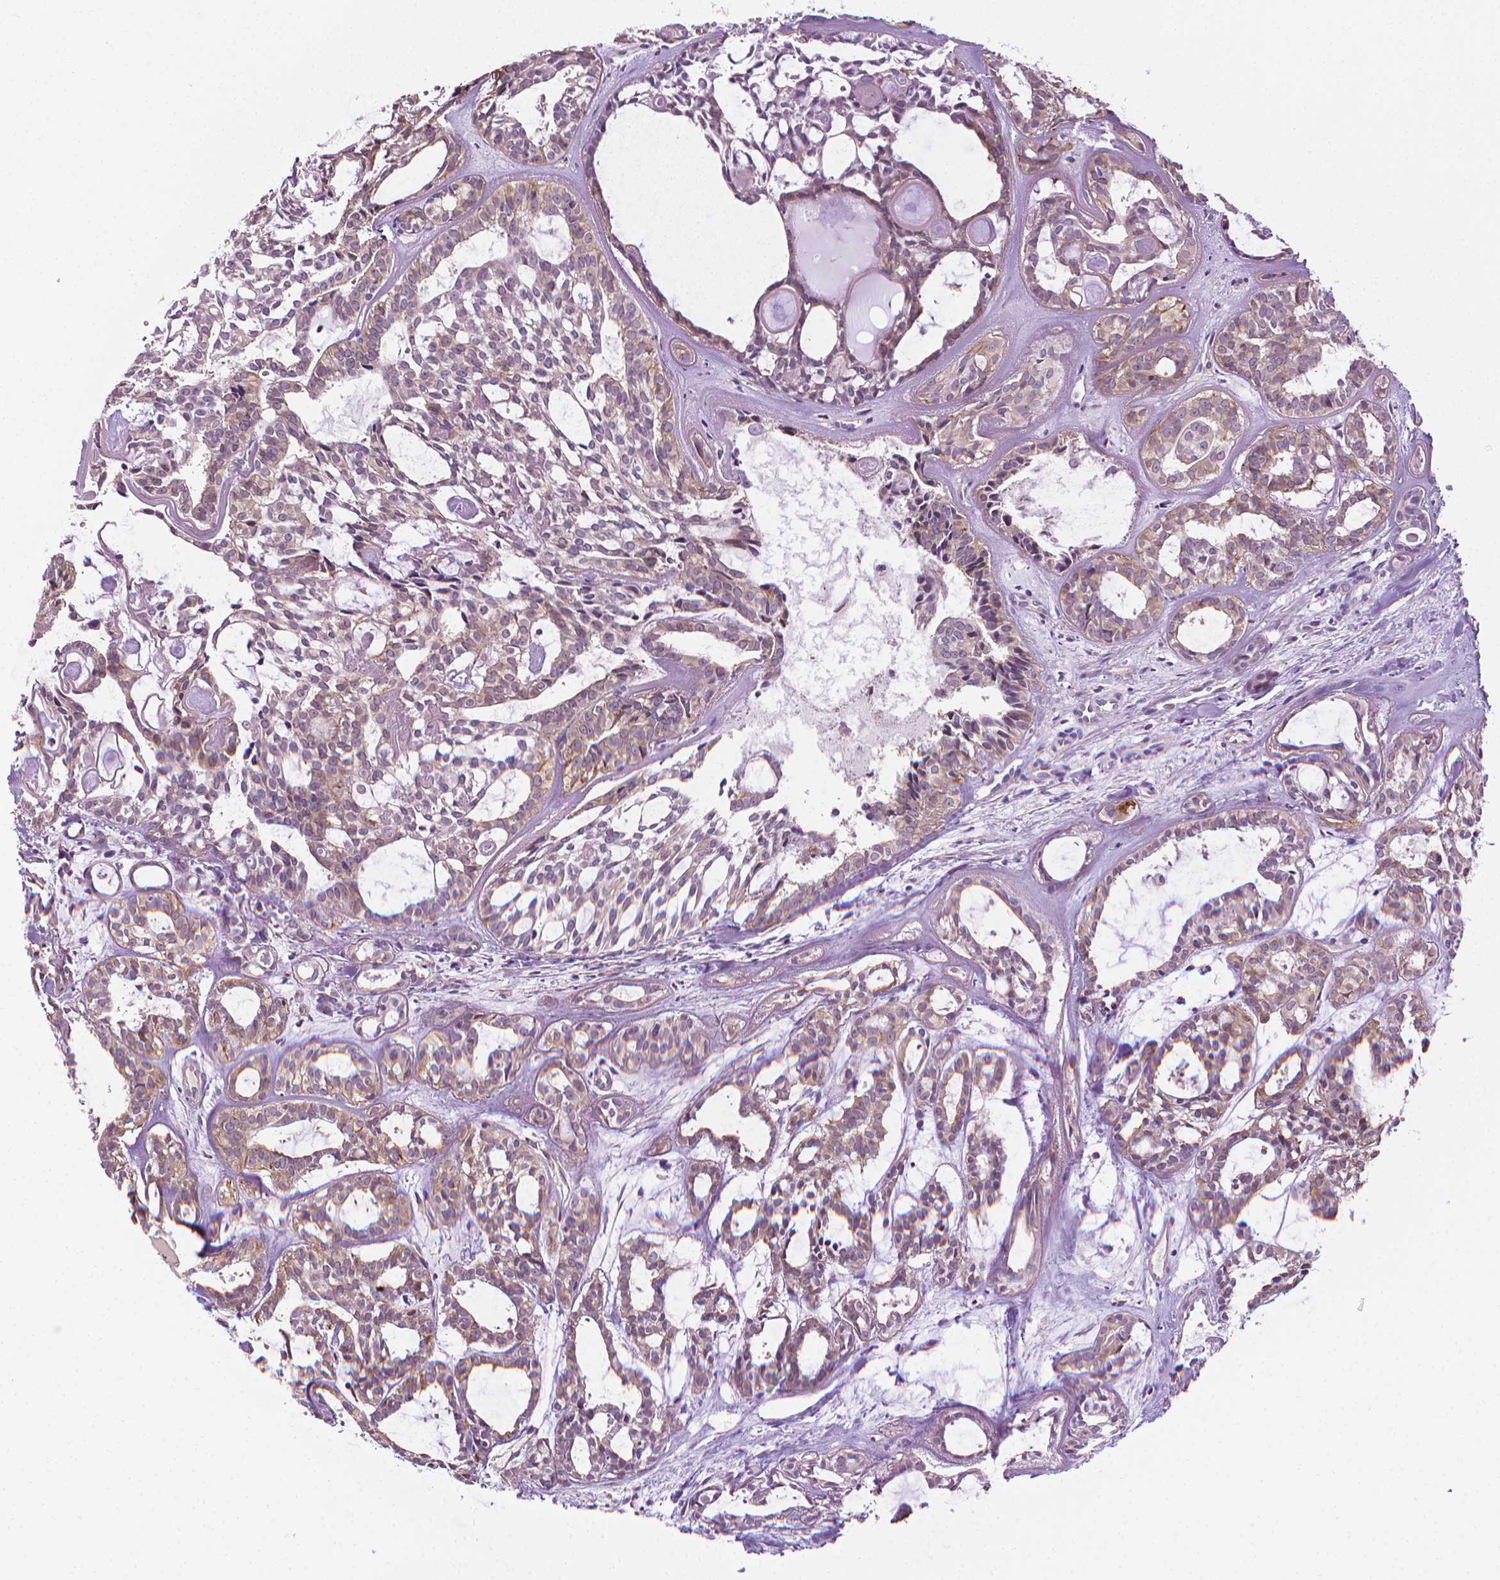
{"staining": {"intensity": "weak", "quantity": "25%-75%", "location": "cytoplasmic/membranous"}, "tissue": "head and neck cancer", "cell_type": "Tumor cells", "image_type": "cancer", "snomed": [{"axis": "morphology", "description": "Adenocarcinoma, NOS"}, {"axis": "topography", "description": "Head-Neck"}], "caption": "A photomicrograph of head and neck cancer (adenocarcinoma) stained for a protein displays weak cytoplasmic/membranous brown staining in tumor cells.", "gene": "MCOLN3", "patient": {"sex": "female", "age": 62}}